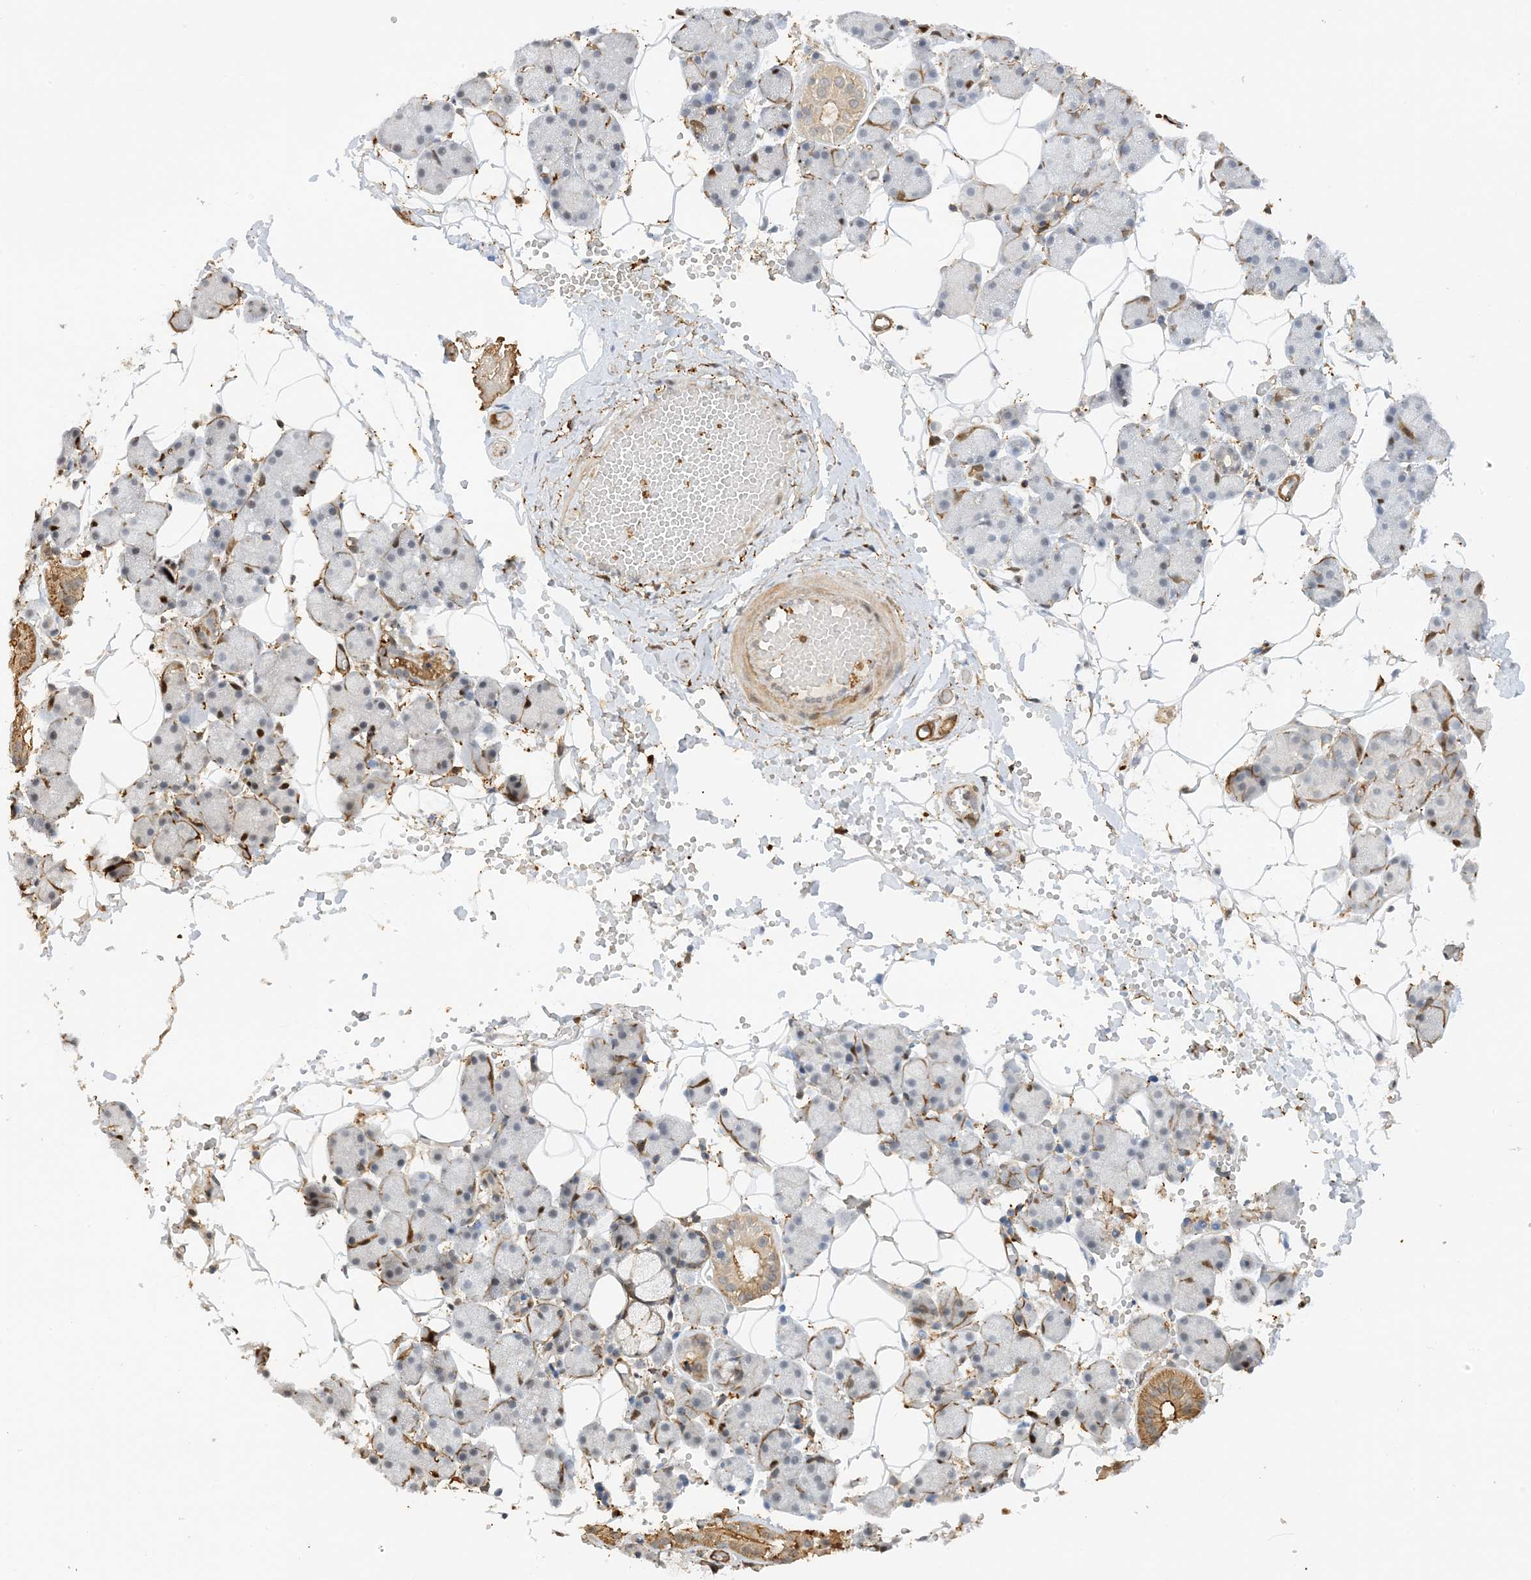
{"staining": {"intensity": "moderate", "quantity": "<25%", "location": "cytoplasmic/membranous"}, "tissue": "salivary gland", "cell_type": "Glandular cells", "image_type": "normal", "snomed": [{"axis": "morphology", "description": "Normal tissue, NOS"}, {"axis": "topography", "description": "Salivary gland"}], "caption": "Benign salivary gland exhibits moderate cytoplasmic/membranous expression in about <25% of glandular cells.", "gene": "PHACTR2", "patient": {"sex": "female", "age": 33}}